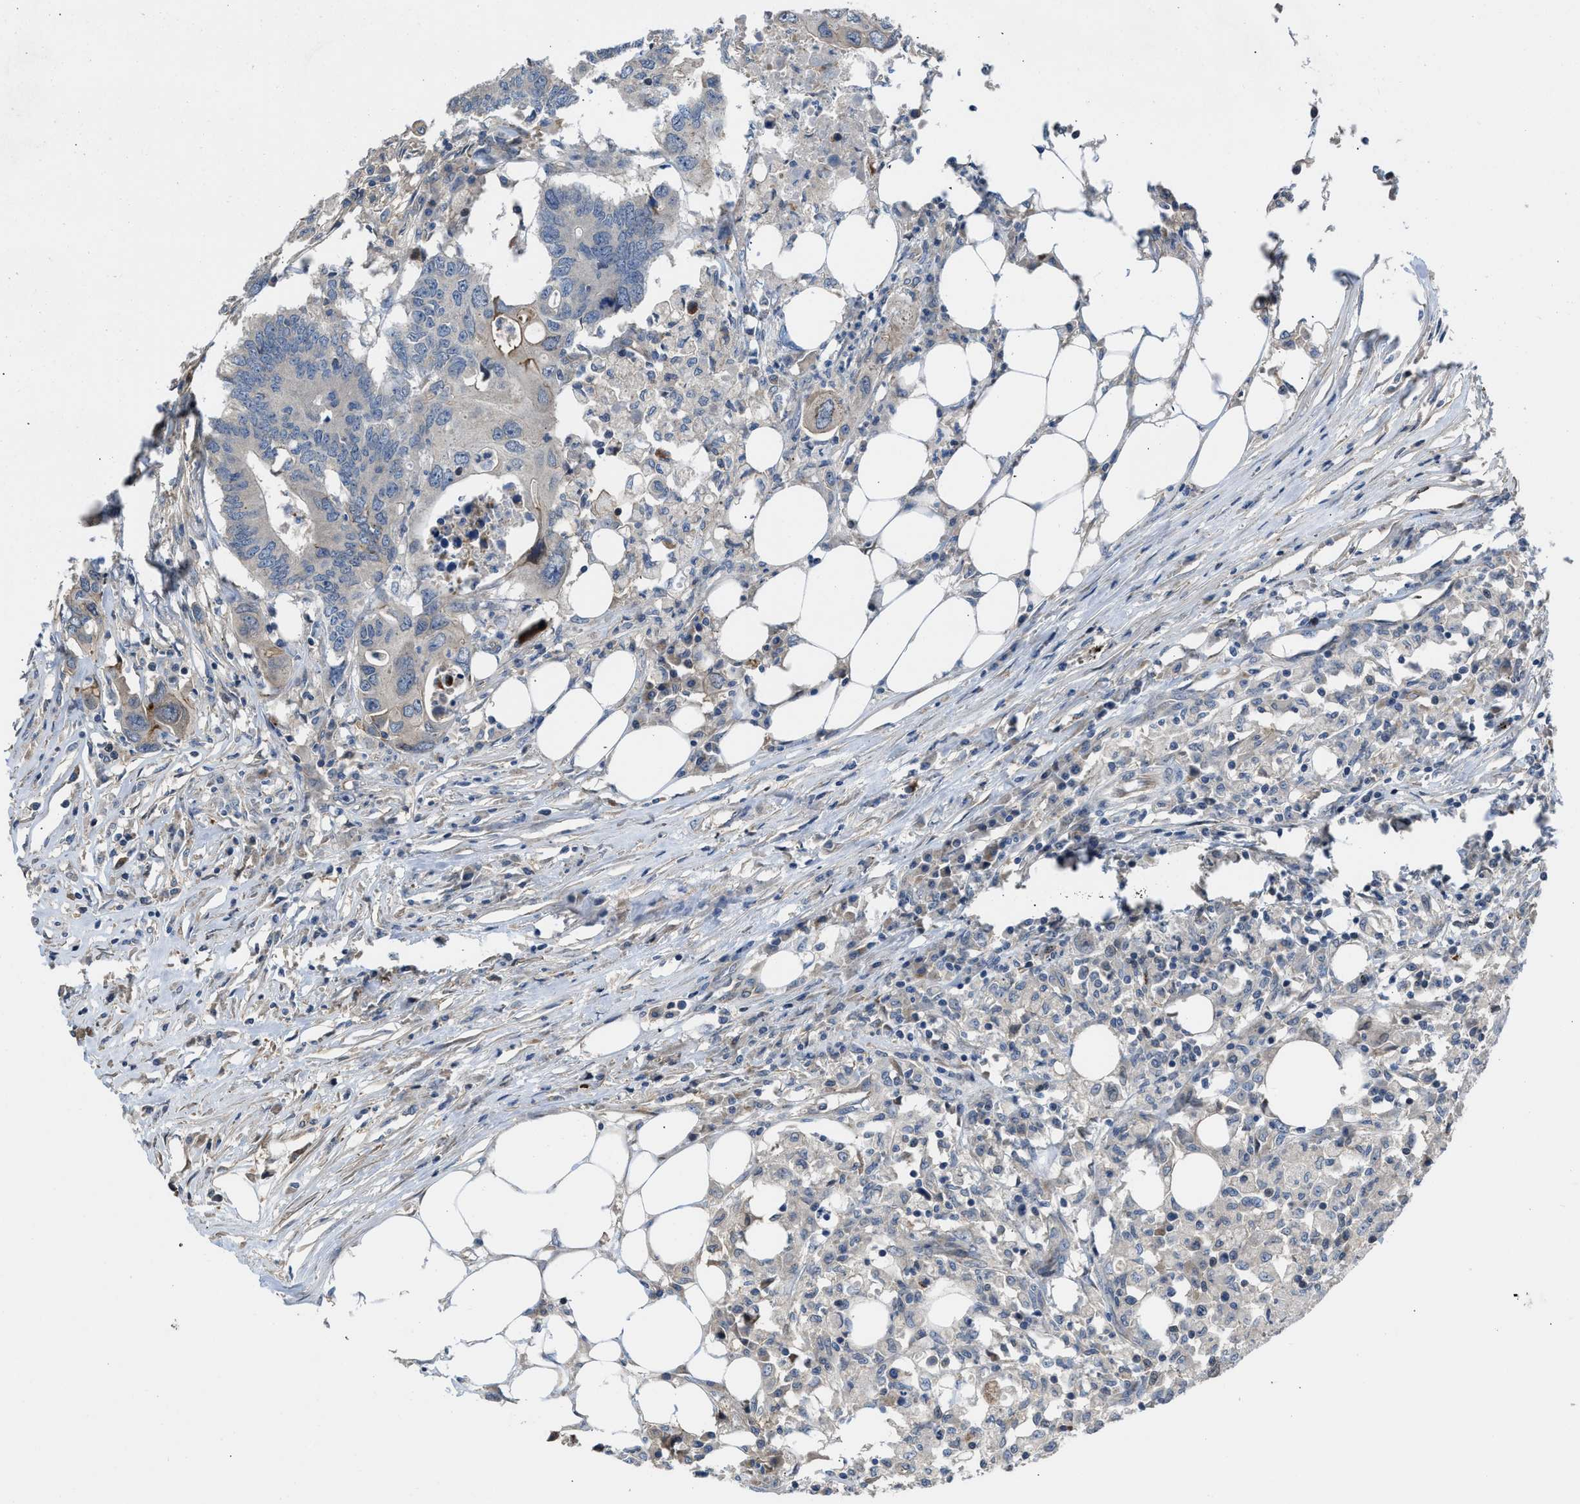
{"staining": {"intensity": "negative", "quantity": "none", "location": "none"}, "tissue": "colorectal cancer", "cell_type": "Tumor cells", "image_type": "cancer", "snomed": [{"axis": "morphology", "description": "Adenocarcinoma, NOS"}, {"axis": "topography", "description": "Colon"}], "caption": "DAB immunohistochemical staining of human colorectal adenocarcinoma displays no significant staining in tumor cells.", "gene": "GPATCH2L", "patient": {"sex": "male", "age": 71}}